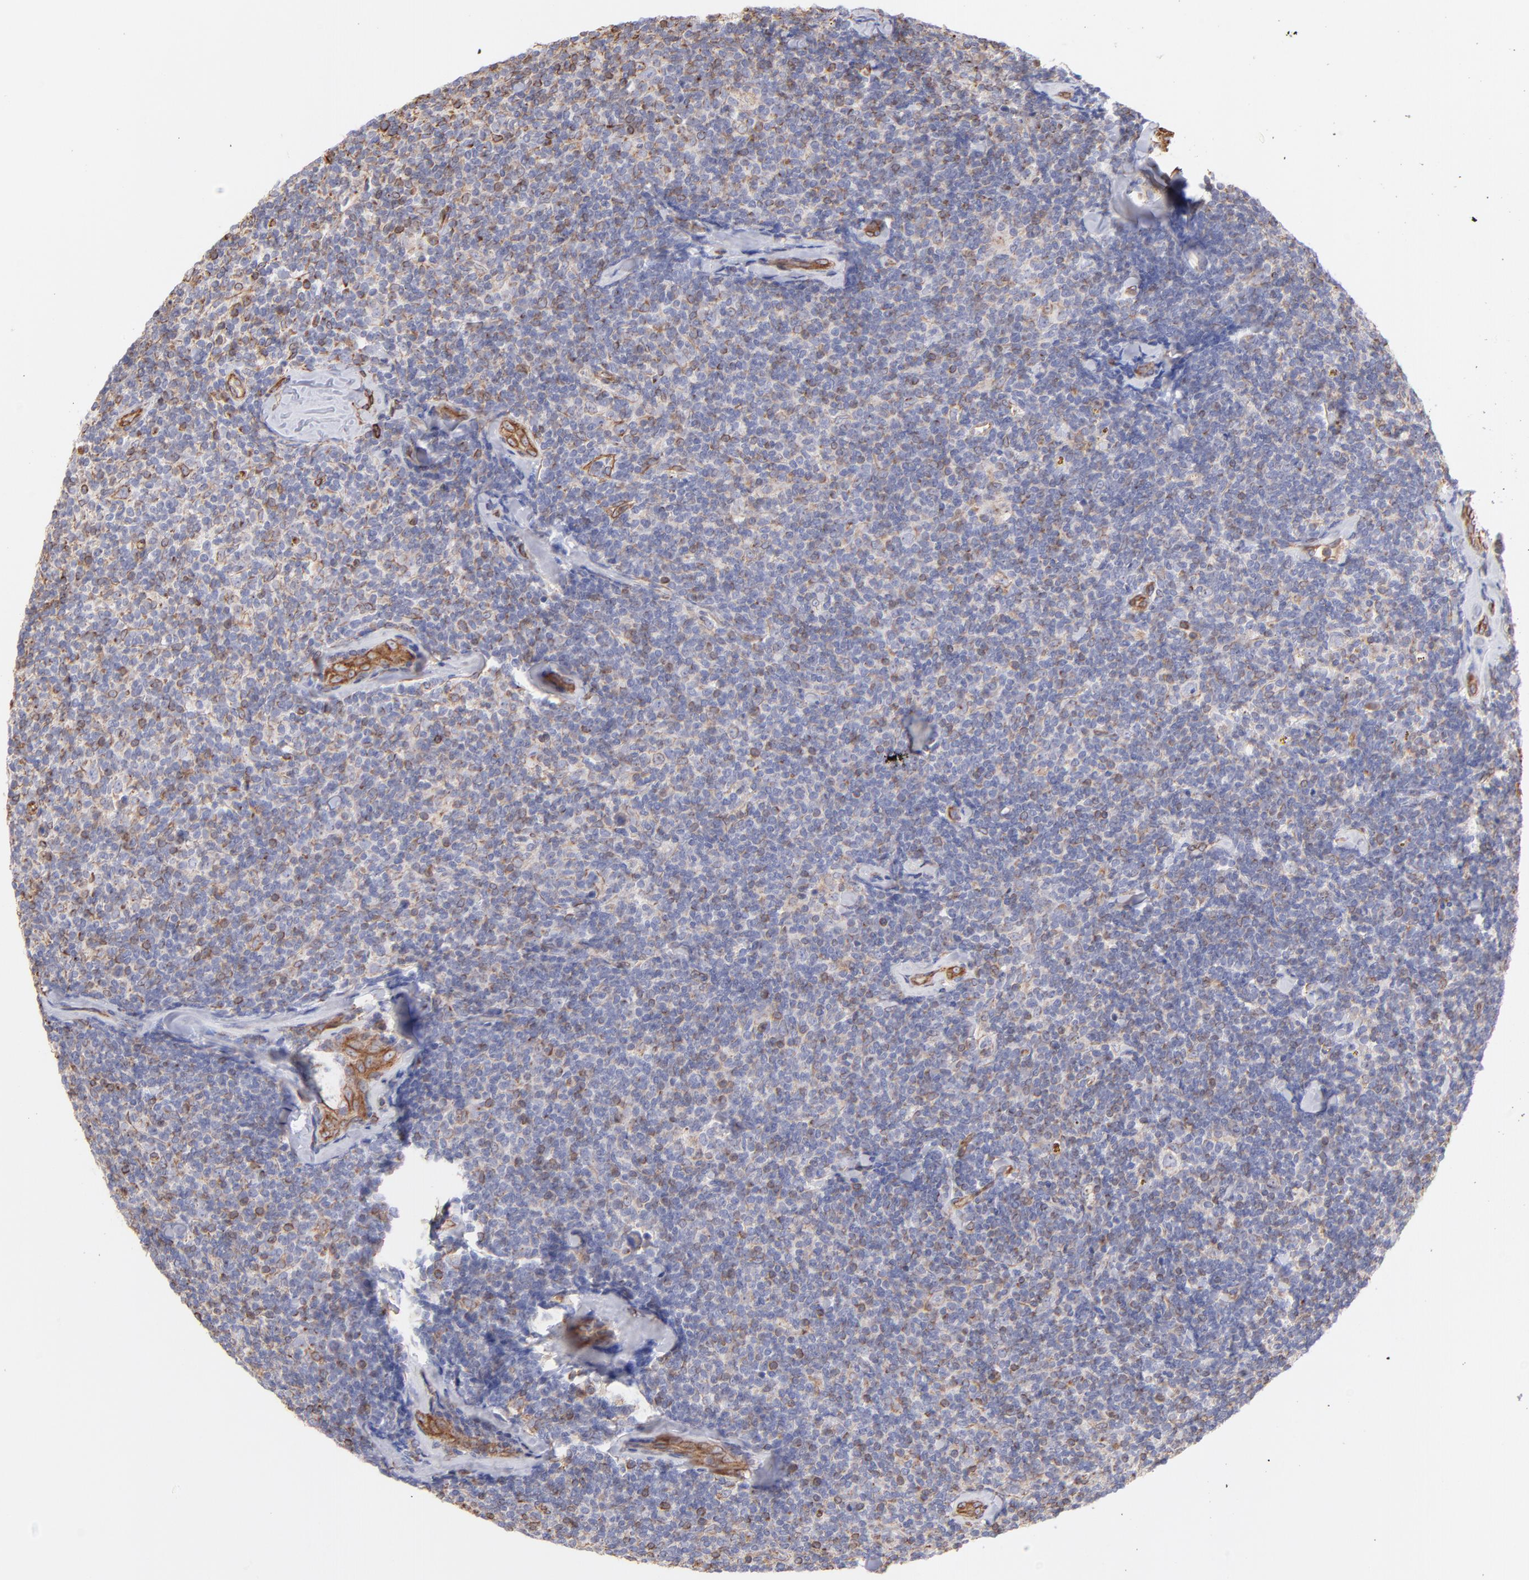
{"staining": {"intensity": "weak", "quantity": "25%-75%", "location": "cytoplasmic/membranous"}, "tissue": "lymphoma", "cell_type": "Tumor cells", "image_type": "cancer", "snomed": [{"axis": "morphology", "description": "Malignant lymphoma, non-Hodgkin's type, Low grade"}, {"axis": "topography", "description": "Lymph node"}], "caption": "Human lymphoma stained with a brown dye demonstrates weak cytoplasmic/membranous positive positivity in about 25%-75% of tumor cells.", "gene": "PLEC", "patient": {"sex": "female", "age": 56}}